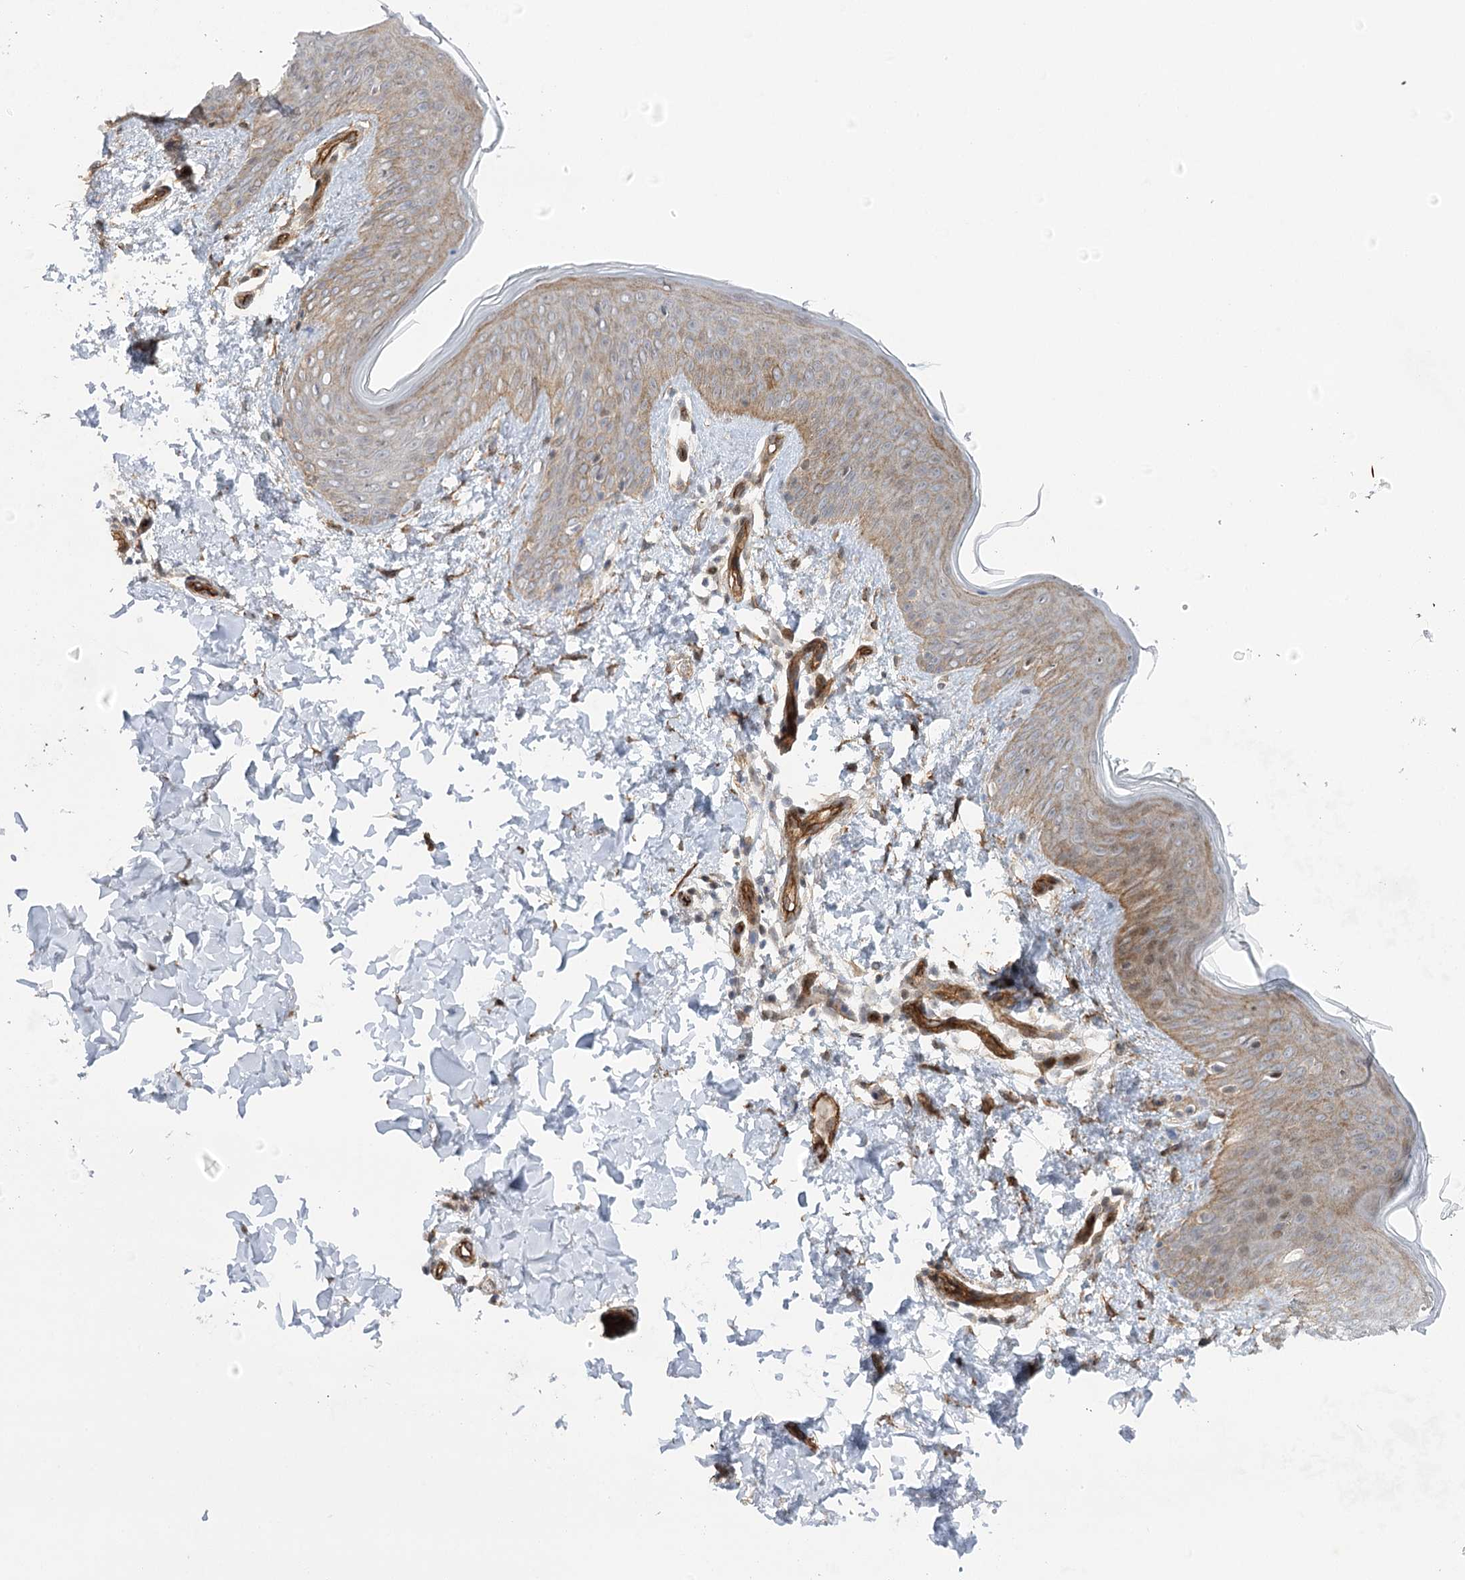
{"staining": {"intensity": "moderate", "quantity": ">75%", "location": "cytoplasmic/membranous"}, "tissue": "skin", "cell_type": "Fibroblasts", "image_type": "normal", "snomed": [{"axis": "morphology", "description": "Normal tissue, NOS"}, {"axis": "topography", "description": "Skin"}], "caption": "An image showing moderate cytoplasmic/membranous positivity in approximately >75% of fibroblasts in normal skin, as visualized by brown immunohistochemical staining.", "gene": "AMTN", "patient": {"sex": "male", "age": 36}}